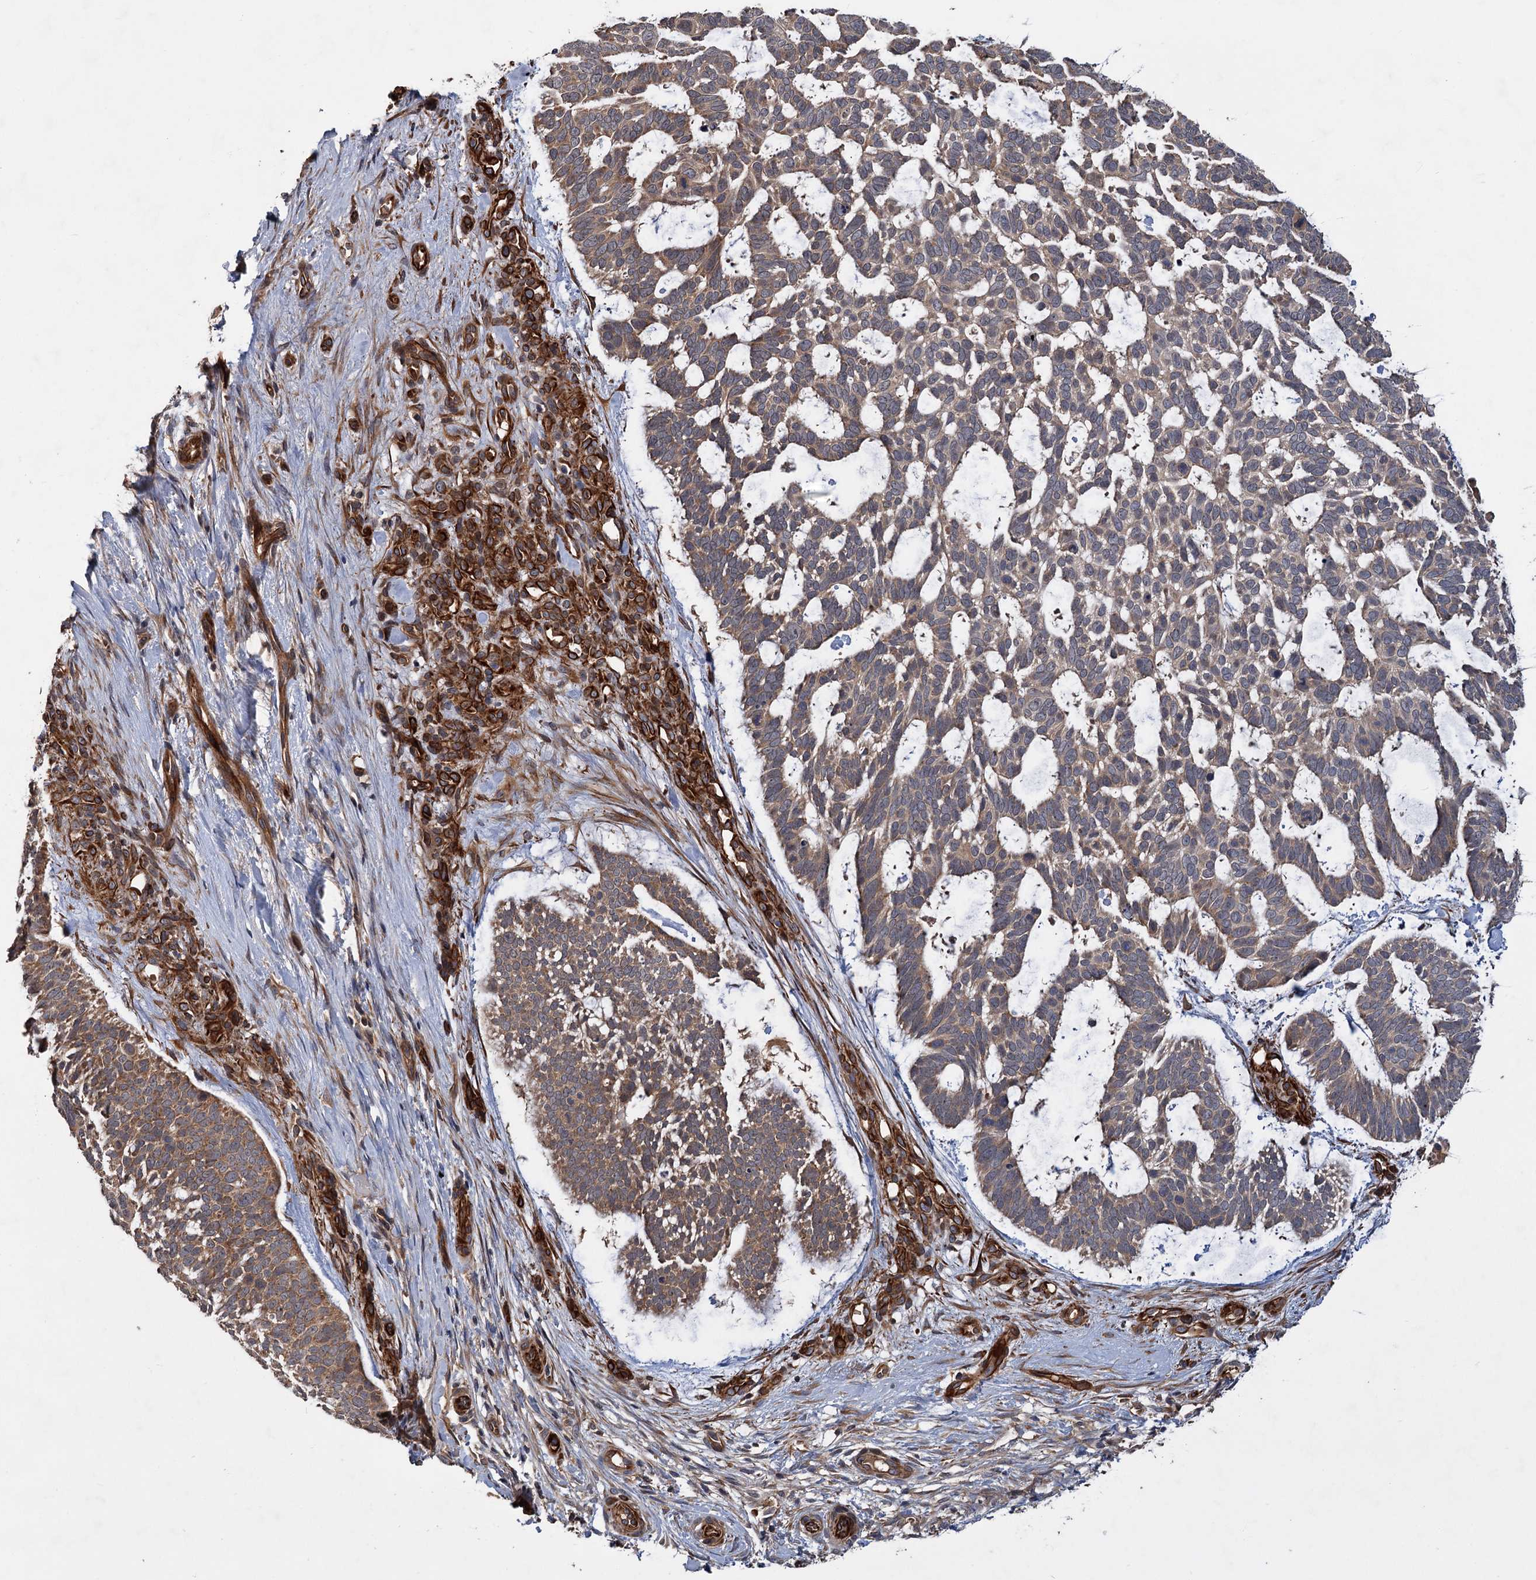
{"staining": {"intensity": "moderate", "quantity": ">75%", "location": "cytoplasmic/membranous"}, "tissue": "skin cancer", "cell_type": "Tumor cells", "image_type": "cancer", "snomed": [{"axis": "morphology", "description": "Basal cell carcinoma"}, {"axis": "topography", "description": "Skin"}], "caption": "DAB immunohistochemical staining of human skin cancer shows moderate cytoplasmic/membranous protein expression in about >75% of tumor cells.", "gene": "PKN2", "patient": {"sex": "male", "age": 88}}